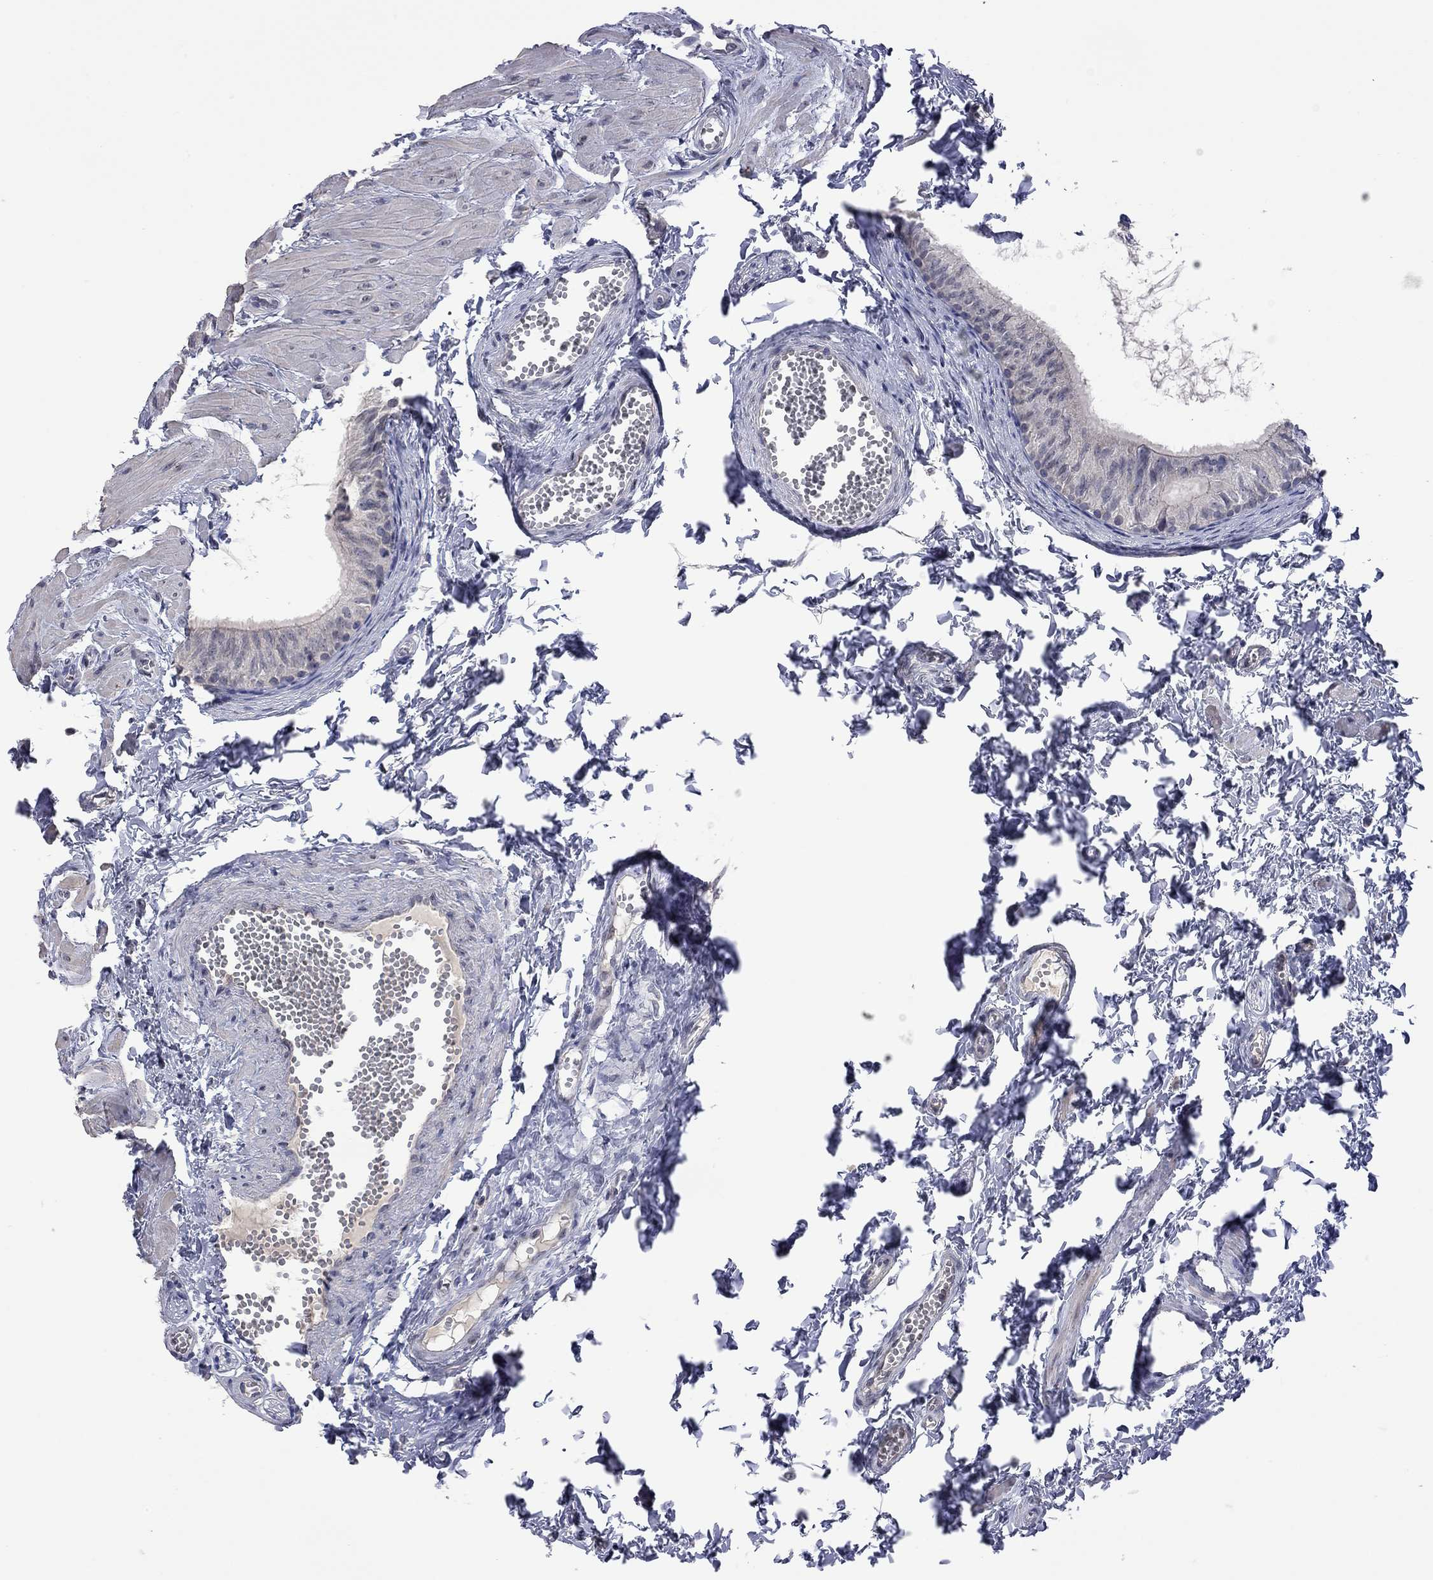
{"staining": {"intensity": "negative", "quantity": "none", "location": "none"}, "tissue": "epididymis", "cell_type": "Glandular cells", "image_type": "normal", "snomed": [{"axis": "morphology", "description": "Normal tissue, NOS"}, {"axis": "topography", "description": "Epididymis"}], "caption": "This is an IHC image of normal epididymis. There is no staining in glandular cells.", "gene": "FABP12", "patient": {"sex": "male", "age": 22}}